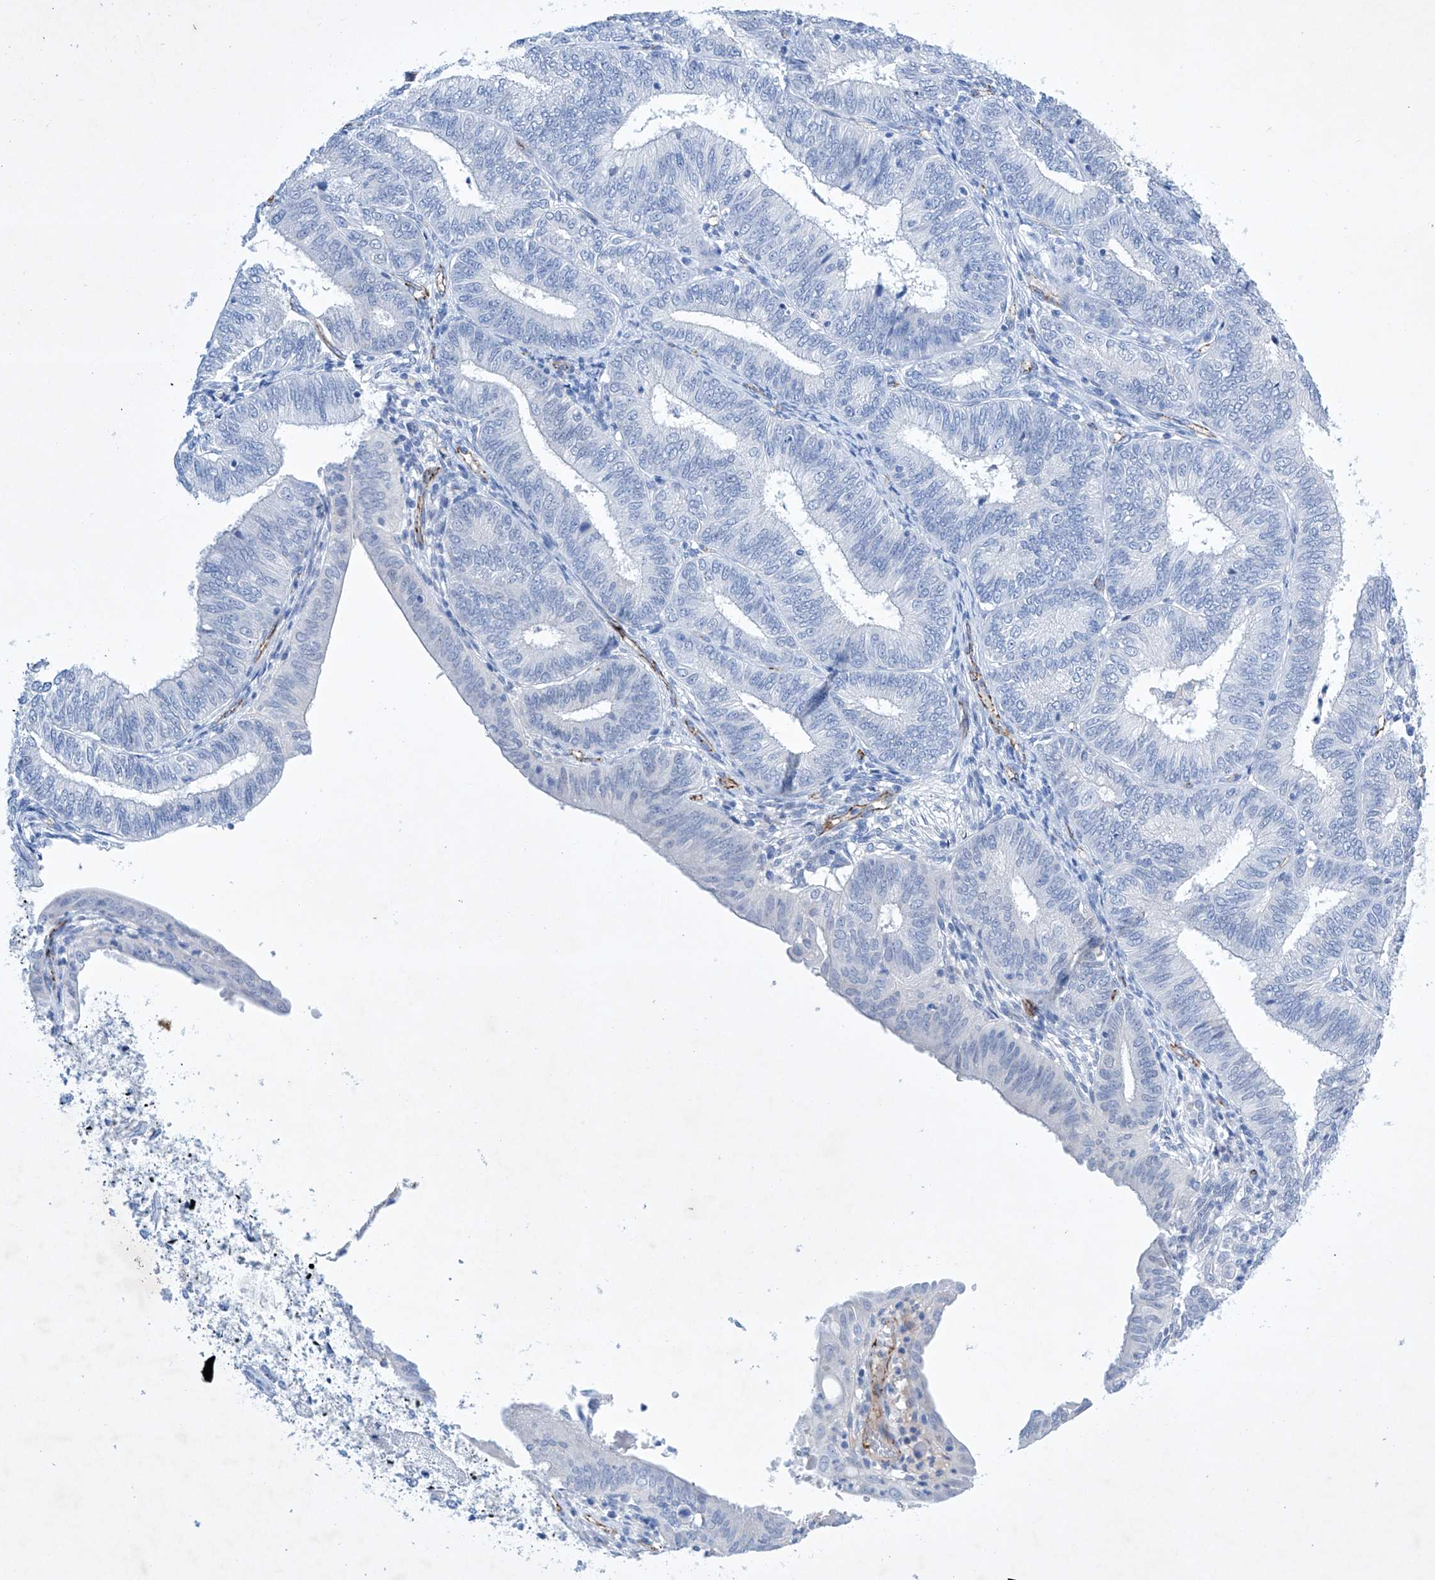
{"staining": {"intensity": "negative", "quantity": "none", "location": "none"}, "tissue": "endometrial cancer", "cell_type": "Tumor cells", "image_type": "cancer", "snomed": [{"axis": "morphology", "description": "Adenocarcinoma, NOS"}, {"axis": "topography", "description": "Endometrium"}], "caption": "An image of human endometrial adenocarcinoma is negative for staining in tumor cells.", "gene": "ETV7", "patient": {"sex": "female", "age": 51}}